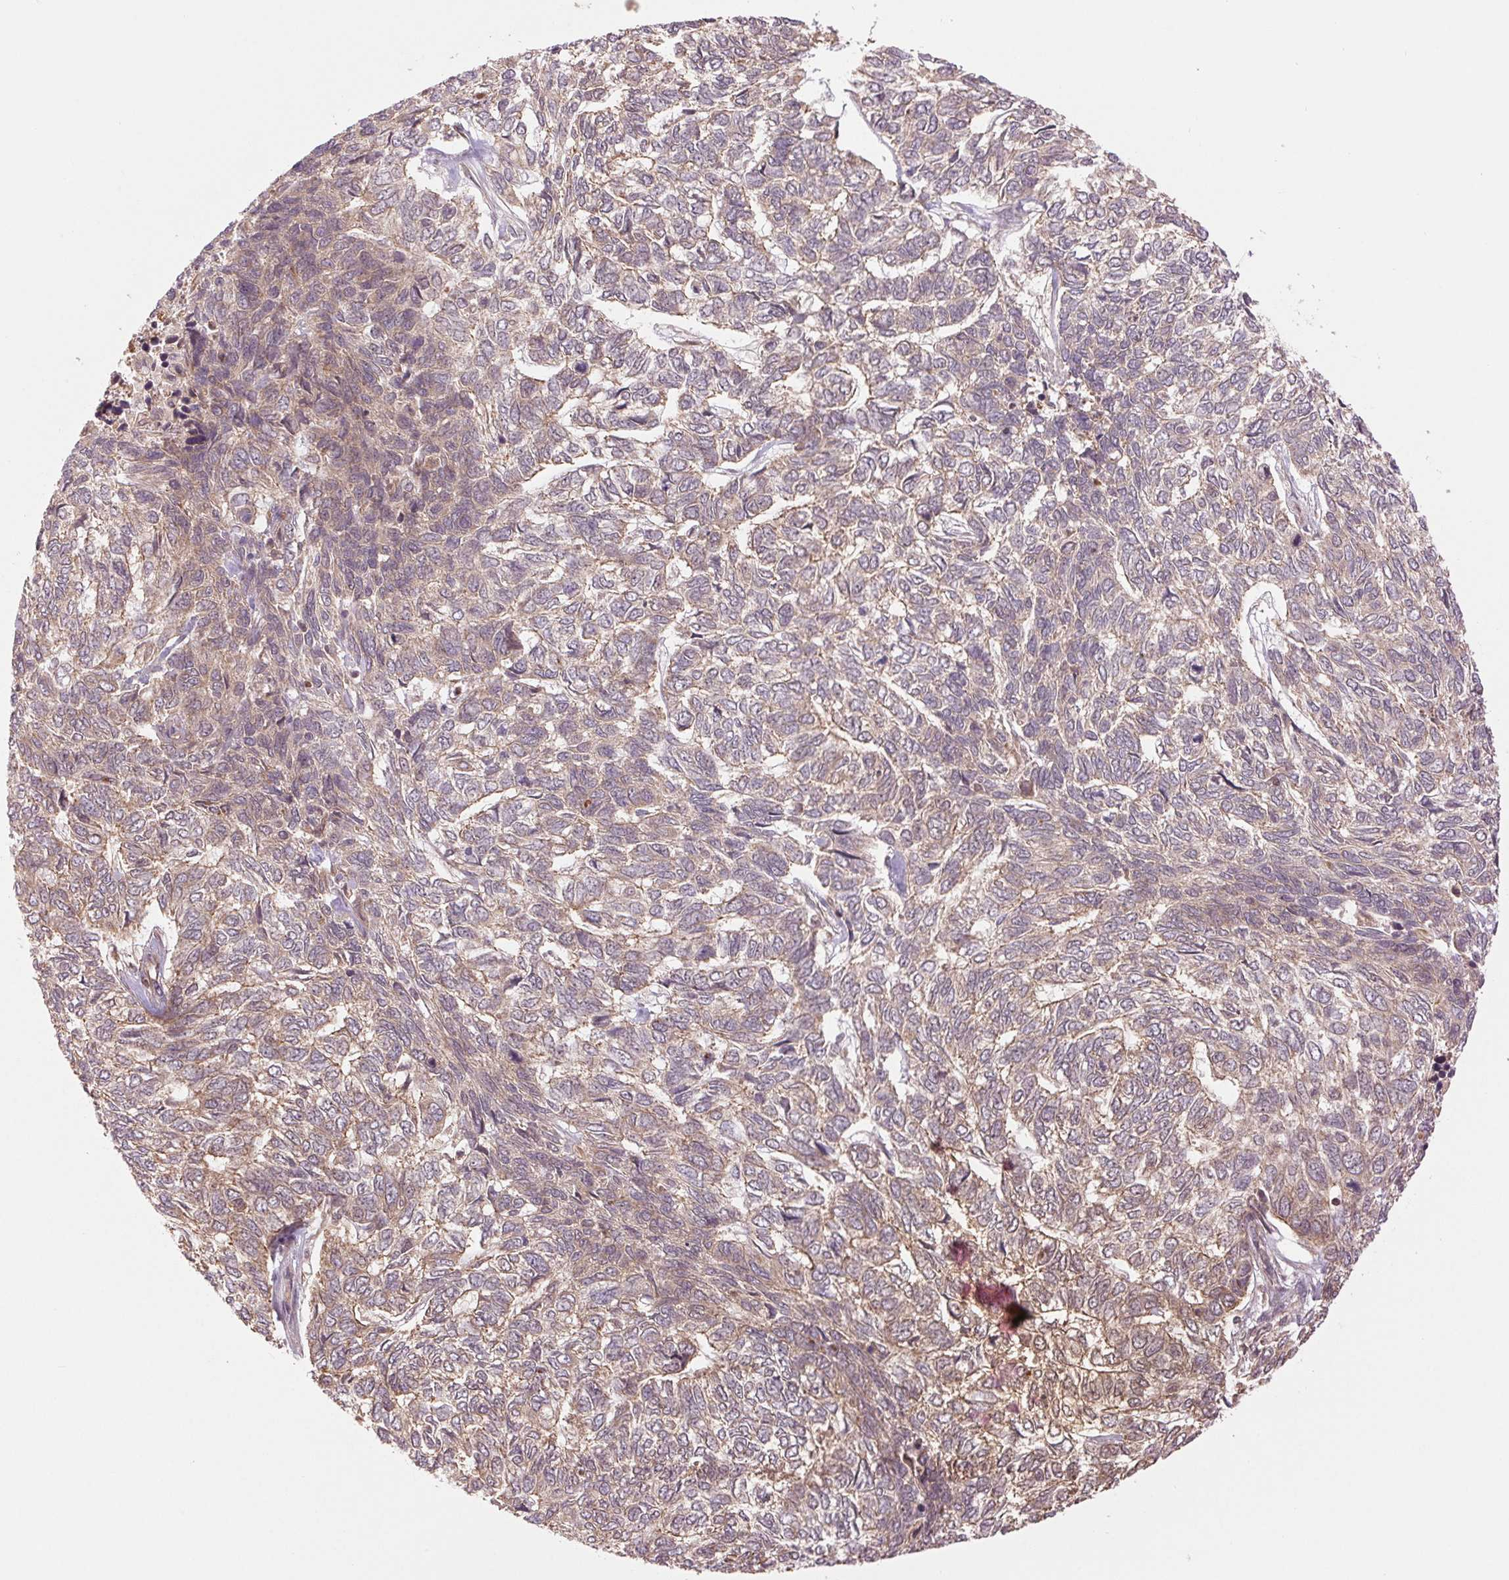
{"staining": {"intensity": "weak", "quantity": ">75%", "location": "cytoplasmic/membranous"}, "tissue": "skin cancer", "cell_type": "Tumor cells", "image_type": "cancer", "snomed": [{"axis": "morphology", "description": "Basal cell carcinoma"}, {"axis": "topography", "description": "Skin"}], "caption": "The immunohistochemical stain shows weak cytoplasmic/membranous staining in tumor cells of basal cell carcinoma (skin) tissue.", "gene": "STARD7", "patient": {"sex": "female", "age": 65}}